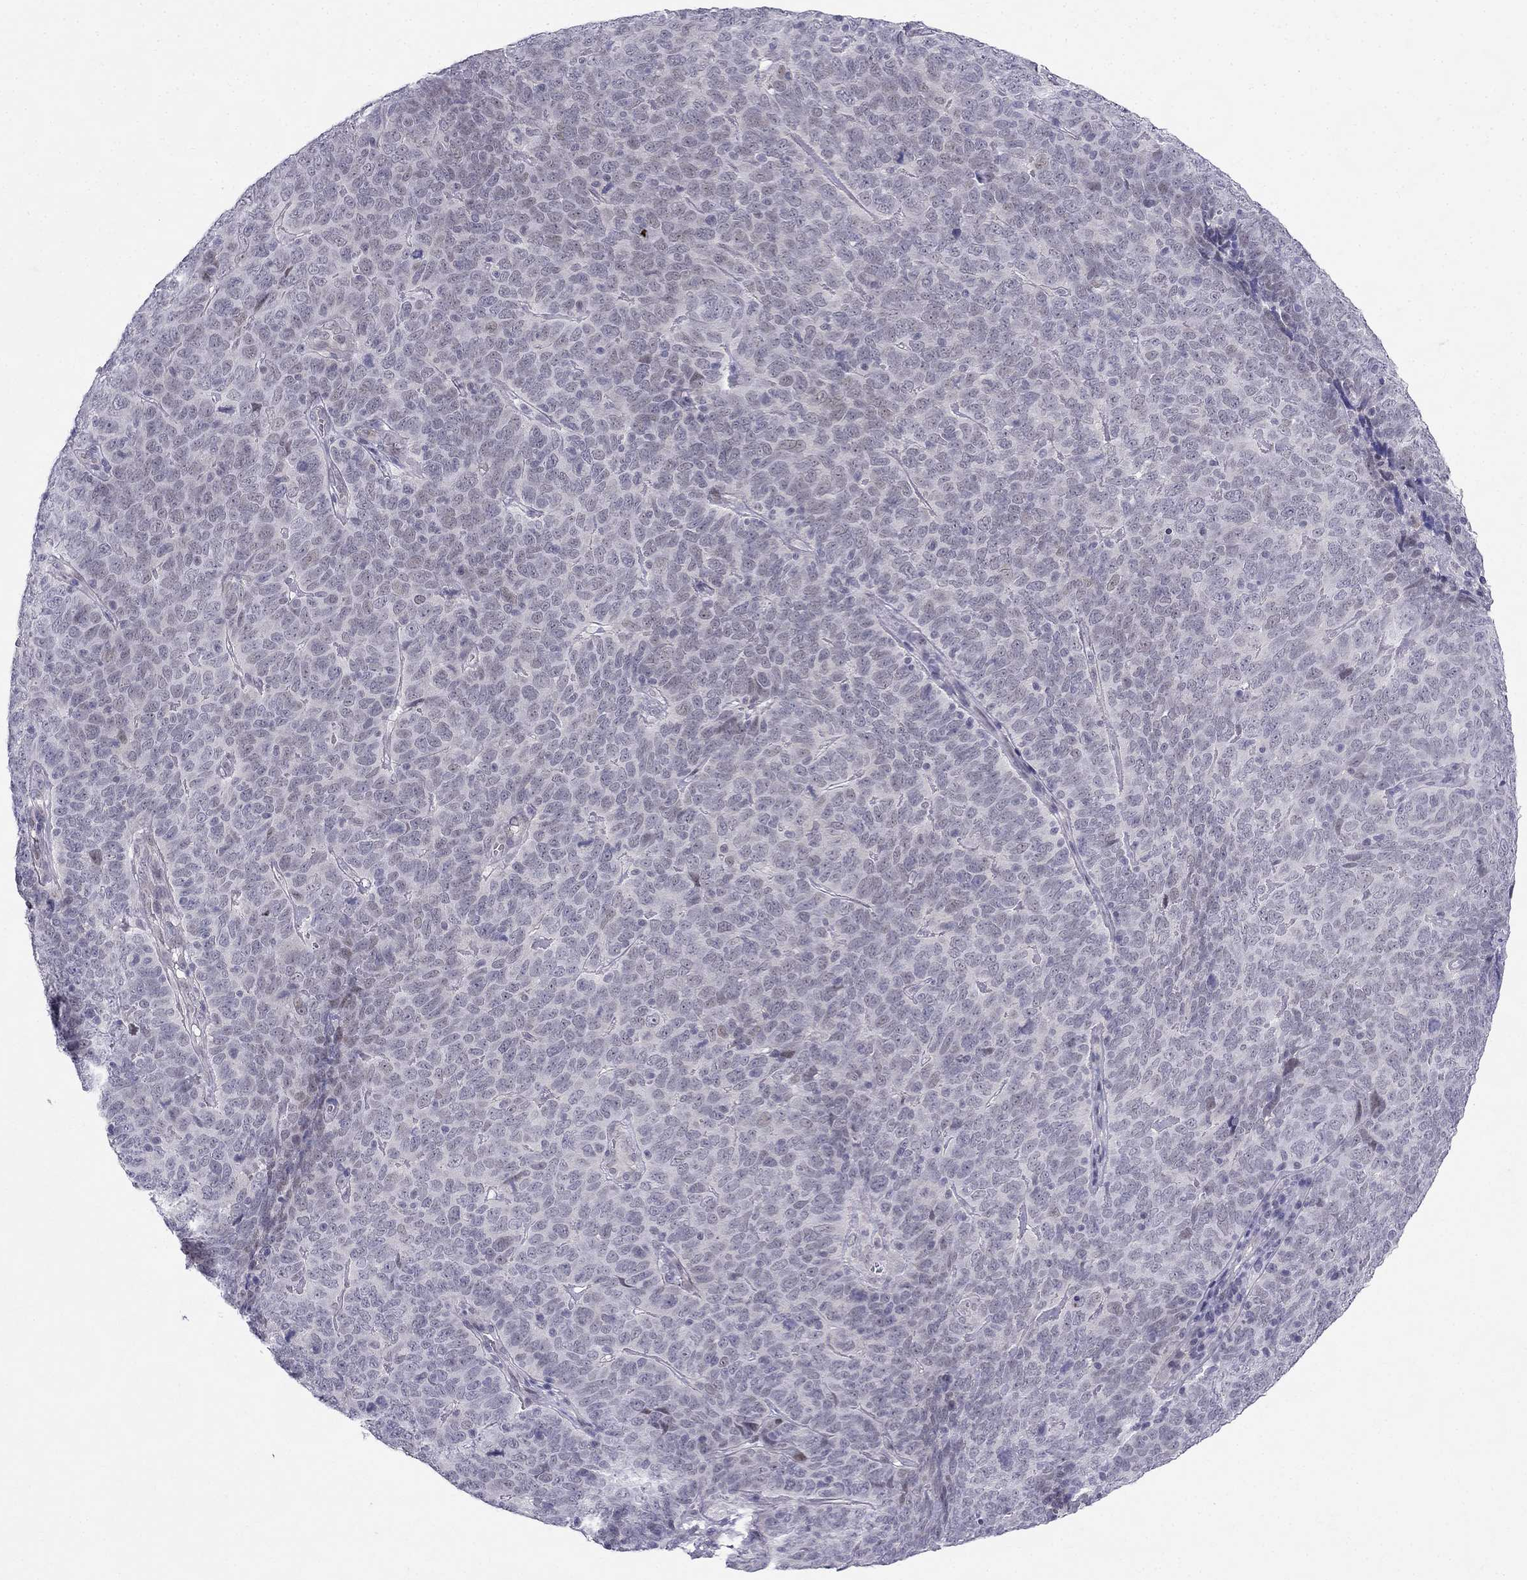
{"staining": {"intensity": "weak", "quantity": "<25%", "location": "cytoplasmic/membranous"}, "tissue": "skin cancer", "cell_type": "Tumor cells", "image_type": "cancer", "snomed": [{"axis": "morphology", "description": "Squamous cell carcinoma, NOS"}, {"axis": "topography", "description": "Skin"}, {"axis": "topography", "description": "Anal"}], "caption": "High magnification brightfield microscopy of skin squamous cell carcinoma stained with DAB (brown) and counterstained with hematoxylin (blue): tumor cells show no significant staining. (Stains: DAB immunohistochemistry with hematoxylin counter stain, Microscopy: brightfield microscopy at high magnification).", "gene": "BAG5", "patient": {"sex": "female", "age": 51}}